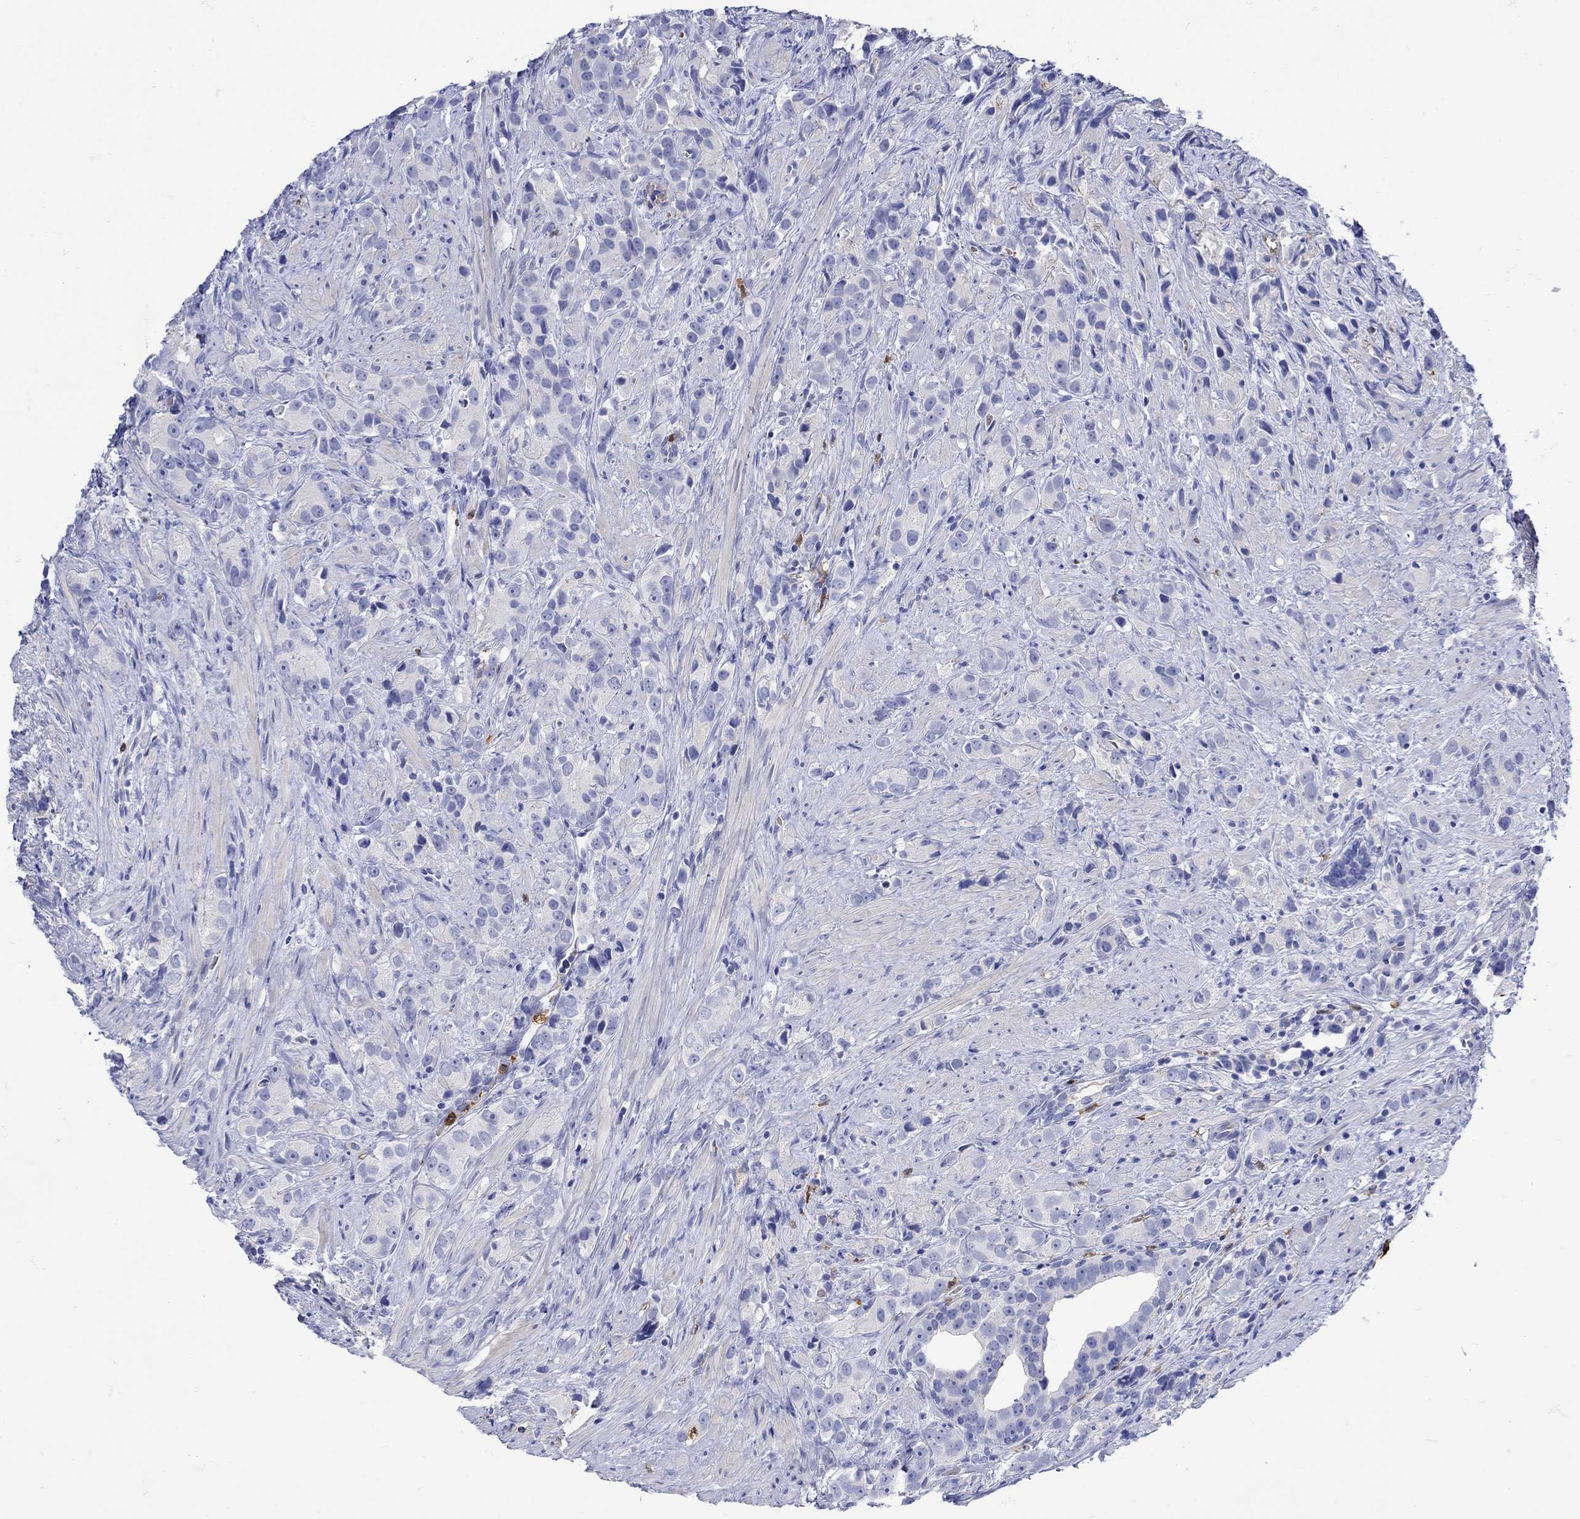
{"staining": {"intensity": "negative", "quantity": "none", "location": "none"}, "tissue": "prostate cancer", "cell_type": "Tumor cells", "image_type": "cancer", "snomed": [{"axis": "morphology", "description": "Adenocarcinoma, High grade"}, {"axis": "topography", "description": "Prostate"}], "caption": "High magnification brightfield microscopy of prostate adenocarcinoma (high-grade) stained with DAB (brown) and counterstained with hematoxylin (blue): tumor cells show no significant expression. (DAB (3,3'-diaminobenzidine) immunohistochemistry, high magnification).", "gene": "LINGO3", "patient": {"sex": "male", "age": 90}}